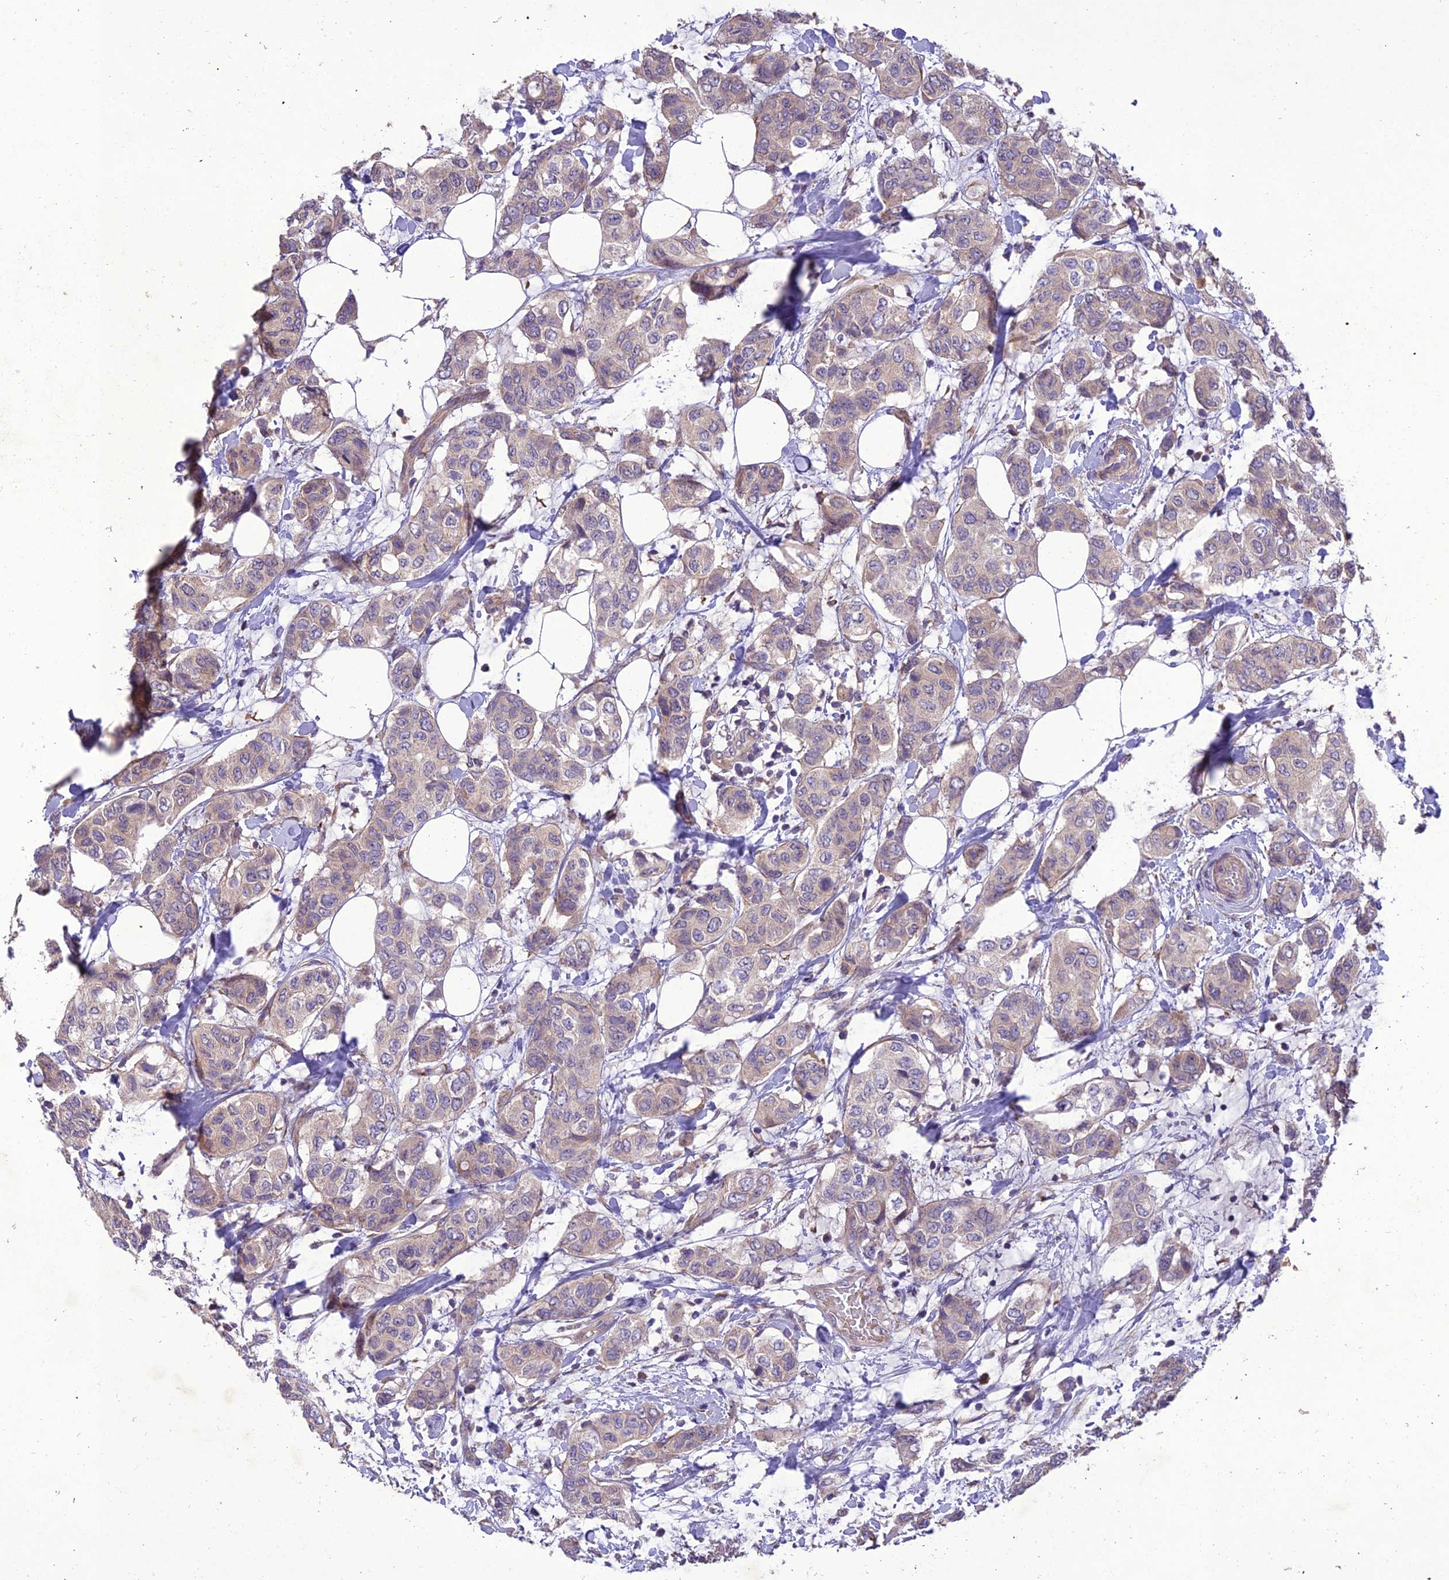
{"staining": {"intensity": "weak", "quantity": ">75%", "location": "cytoplasmic/membranous"}, "tissue": "breast cancer", "cell_type": "Tumor cells", "image_type": "cancer", "snomed": [{"axis": "morphology", "description": "Lobular carcinoma"}, {"axis": "topography", "description": "Breast"}], "caption": "Protein analysis of lobular carcinoma (breast) tissue reveals weak cytoplasmic/membranous staining in about >75% of tumor cells.", "gene": "CENPL", "patient": {"sex": "female", "age": 51}}